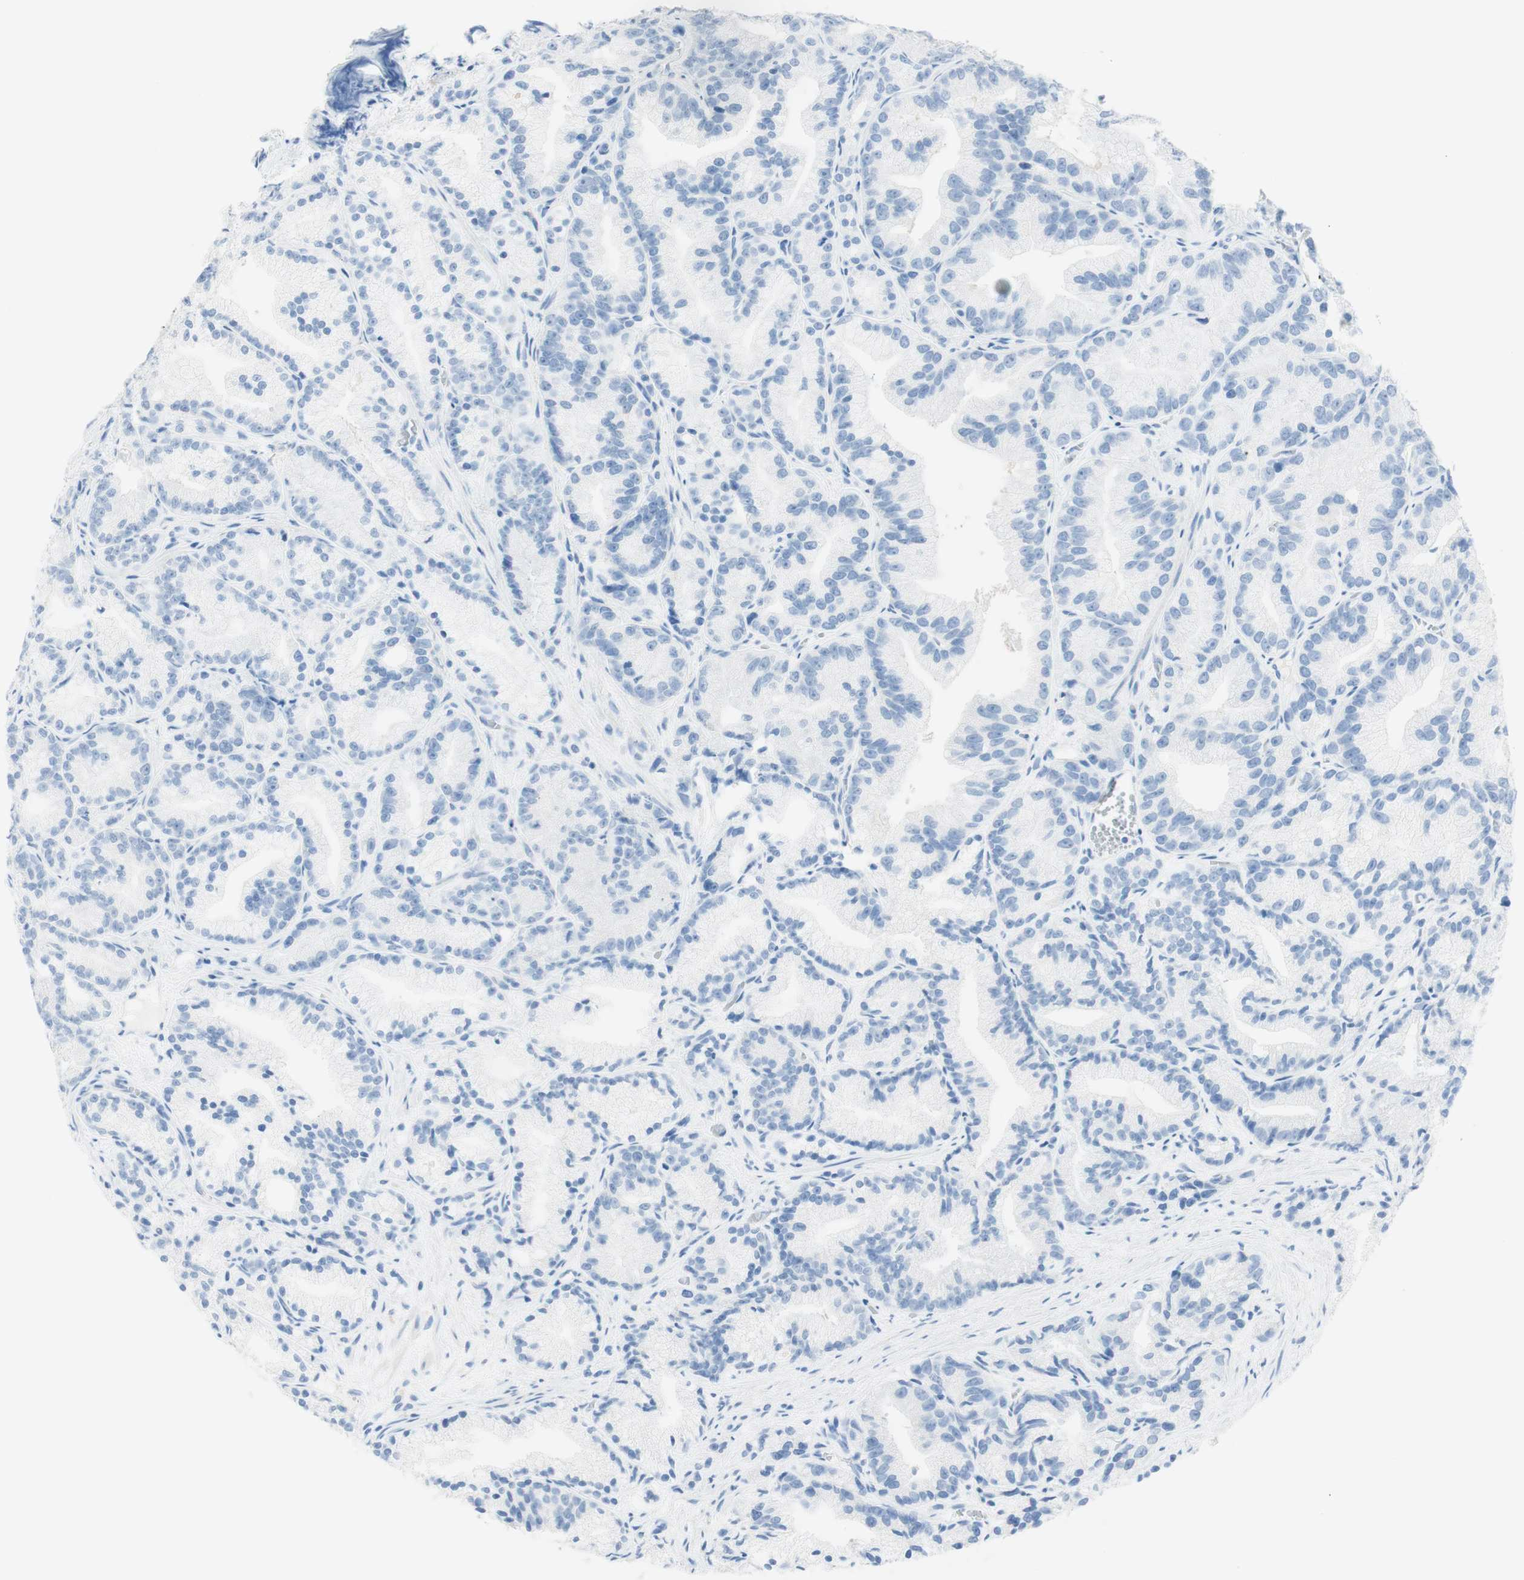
{"staining": {"intensity": "negative", "quantity": "none", "location": "none"}, "tissue": "prostate cancer", "cell_type": "Tumor cells", "image_type": "cancer", "snomed": [{"axis": "morphology", "description": "Adenocarcinoma, Low grade"}, {"axis": "topography", "description": "Prostate"}], "caption": "Micrograph shows no significant protein positivity in tumor cells of prostate cancer (adenocarcinoma (low-grade)).", "gene": "TPO", "patient": {"sex": "male", "age": 89}}